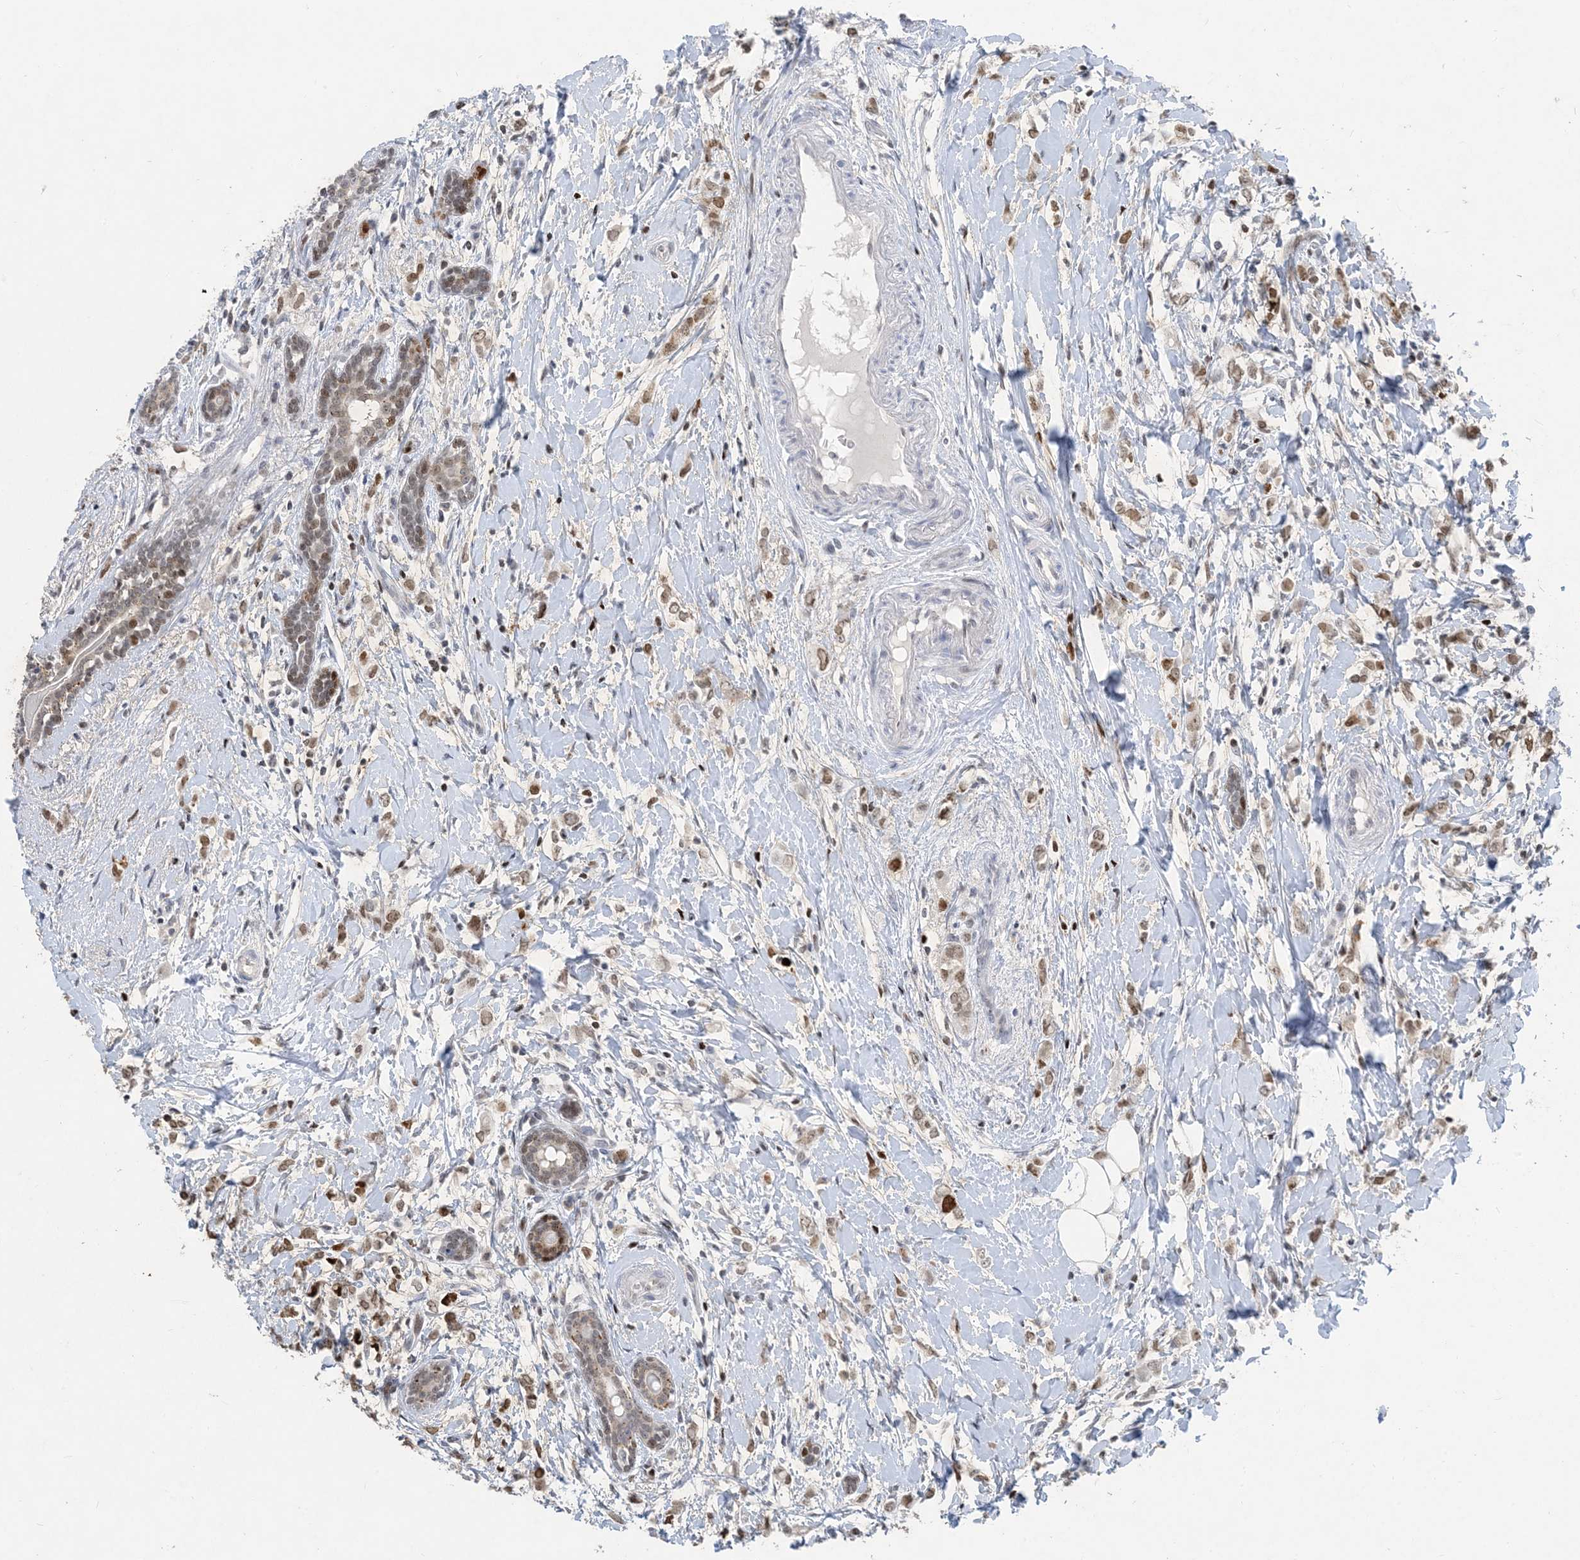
{"staining": {"intensity": "moderate", "quantity": ">75%", "location": "nuclear"}, "tissue": "breast cancer", "cell_type": "Tumor cells", "image_type": "cancer", "snomed": [{"axis": "morphology", "description": "Normal tissue, NOS"}, {"axis": "morphology", "description": "Lobular carcinoma"}, {"axis": "topography", "description": "Breast"}], "caption": "High-power microscopy captured an IHC image of breast cancer, revealing moderate nuclear staining in about >75% of tumor cells.", "gene": "SLC25A53", "patient": {"sex": "female", "age": 47}}